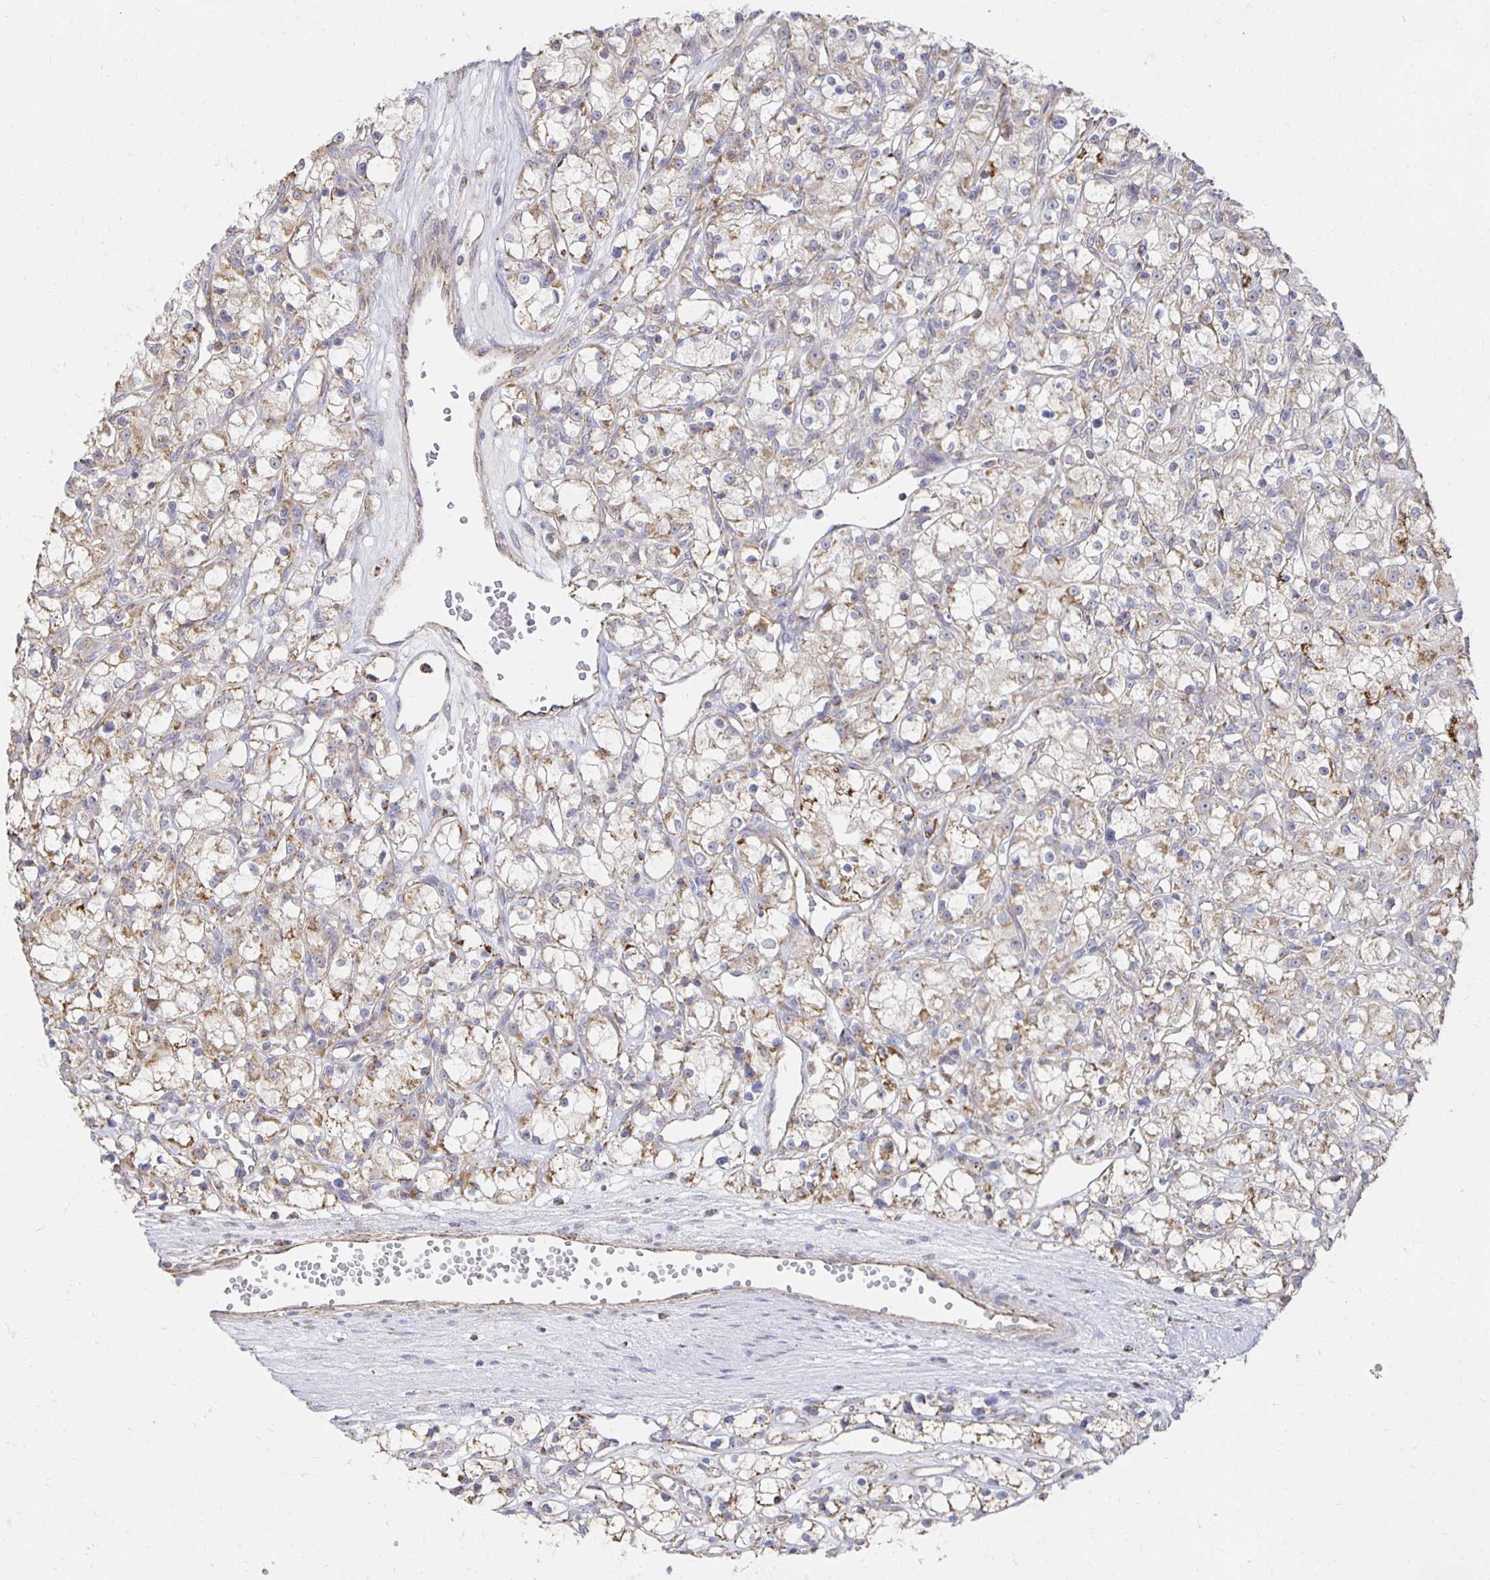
{"staining": {"intensity": "weak", "quantity": ">75%", "location": "cytoplasmic/membranous"}, "tissue": "renal cancer", "cell_type": "Tumor cells", "image_type": "cancer", "snomed": [{"axis": "morphology", "description": "Adenocarcinoma, NOS"}, {"axis": "topography", "description": "Kidney"}], "caption": "High-magnification brightfield microscopy of renal cancer (adenocarcinoma) stained with DAB (brown) and counterstained with hematoxylin (blue). tumor cells exhibit weak cytoplasmic/membranous staining is seen in about>75% of cells.", "gene": "NKX2-8", "patient": {"sex": "female", "age": 59}}